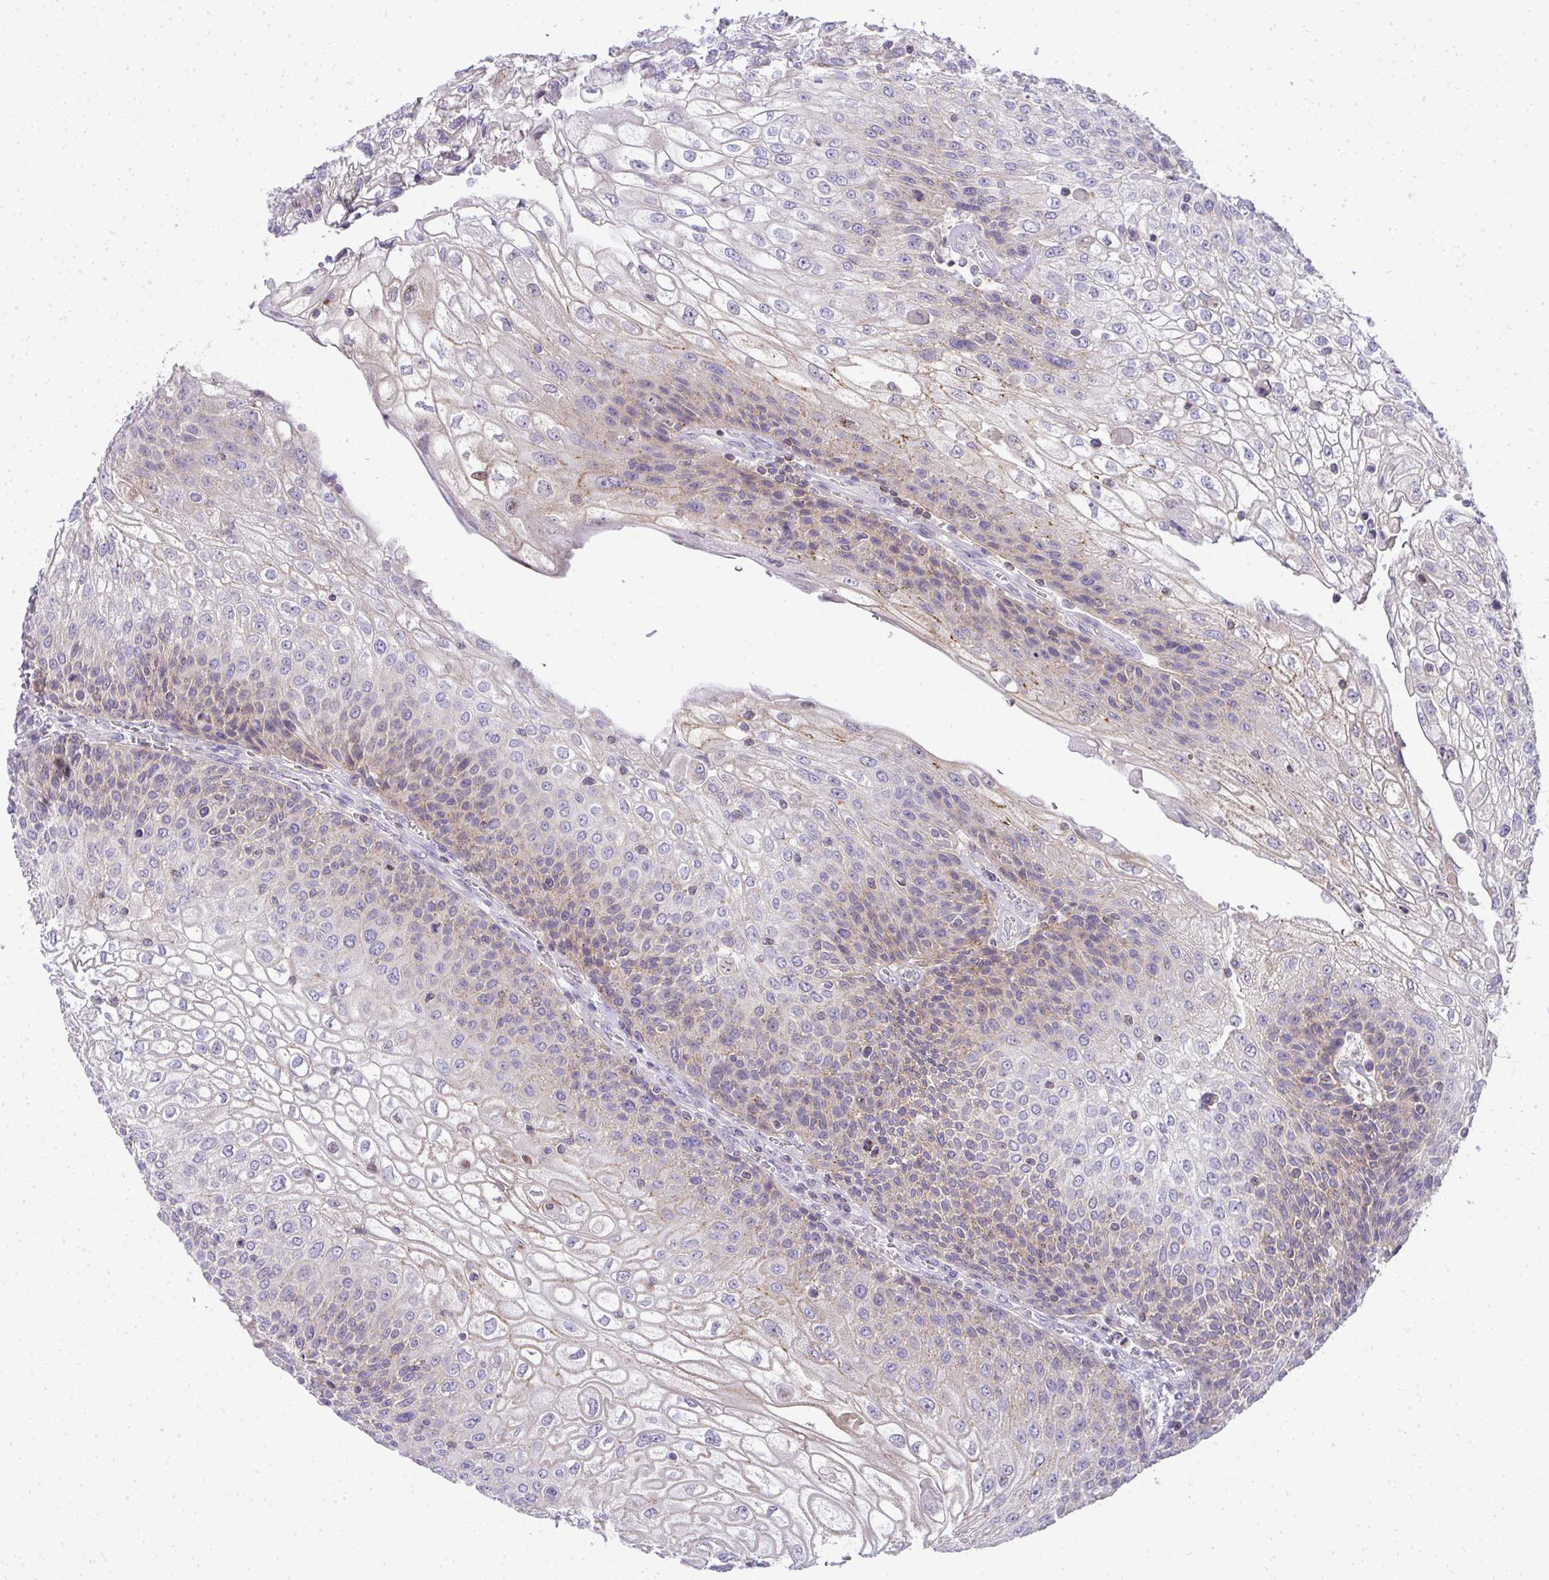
{"staining": {"intensity": "weak", "quantity": "<25%", "location": "cytoplasmic/membranous"}, "tissue": "urothelial cancer", "cell_type": "Tumor cells", "image_type": "cancer", "snomed": [{"axis": "morphology", "description": "Urothelial carcinoma, High grade"}, {"axis": "topography", "description": "Urinary bladder"}], "caption": "IHC photomicrograph of neoplastic tissue: urothelial cancer stained with DAB (3,3'-diaminobenzidine) reveals no significant protein expression in tumor cells. (DAB (3,3'-diaminobenzidine) IHC visualized using brightfield microscopy, high magnification).", "gene": "VPS4B", "patient": {"sex": "female", "age": 70}}